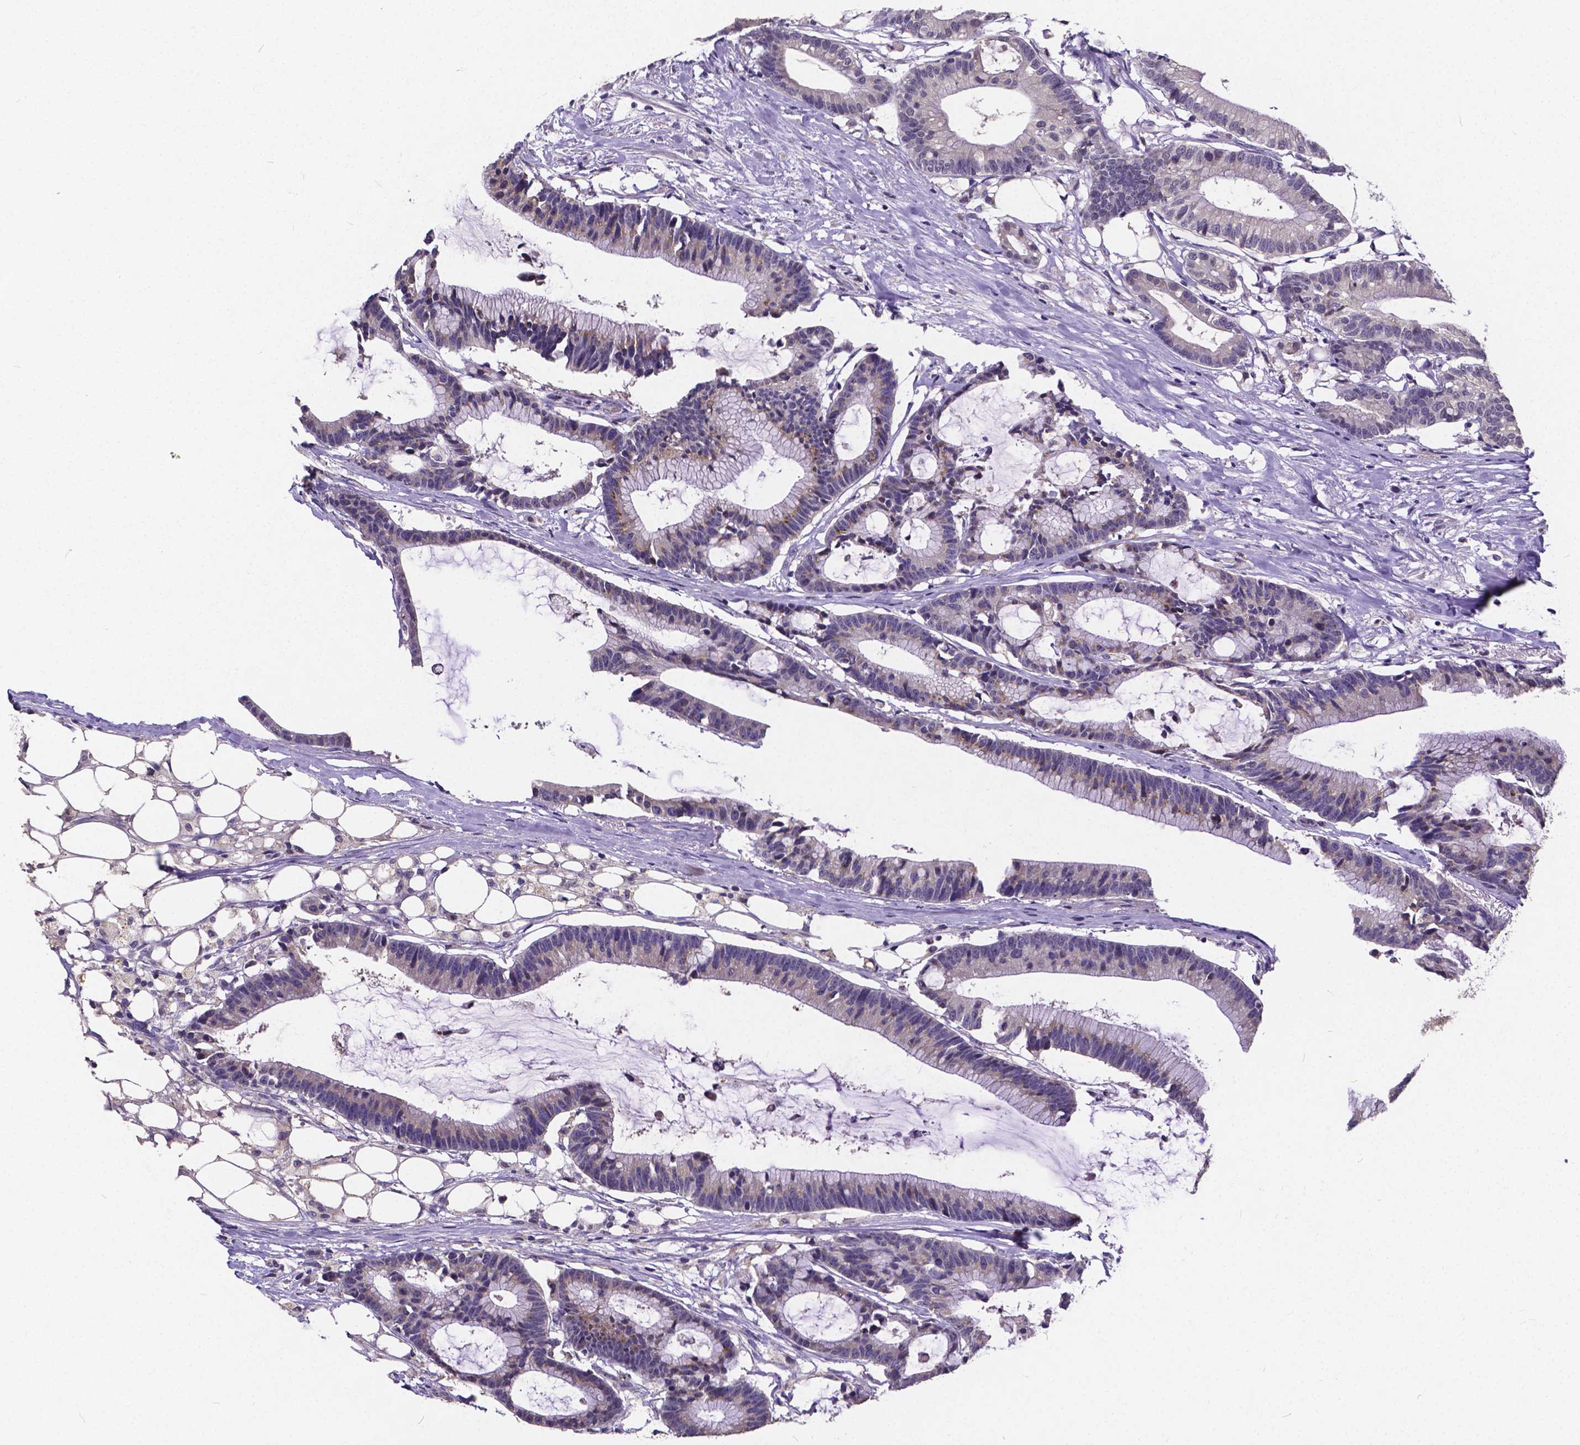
{"staining": {"intensity": "weak", "quantity": "<25%", "location": "cytoplasmic/membranous"}, "tissue": "colorectal cancer", "cell_type": "Tumor cells", "image_type": "cancer", "snomed": [{"axis": "morphology", "description": "Adenocarcinoma, NOS"}, {"axis": "topography", "description": "Colon"}], "caption": "High power microscopy micrograph of an immunohistochemistry (IHC) photomicrograph of colorectal adenocarcinoma, revealing no significant expression in tumor cells. The staining is performed using DAB (3,3'-diaminobenzidine) brown chromogen with nuclei counter-stained in using hematoxylin.", "gene": "CTNNA2", "patient": {"sex": "female", "age": 78}}